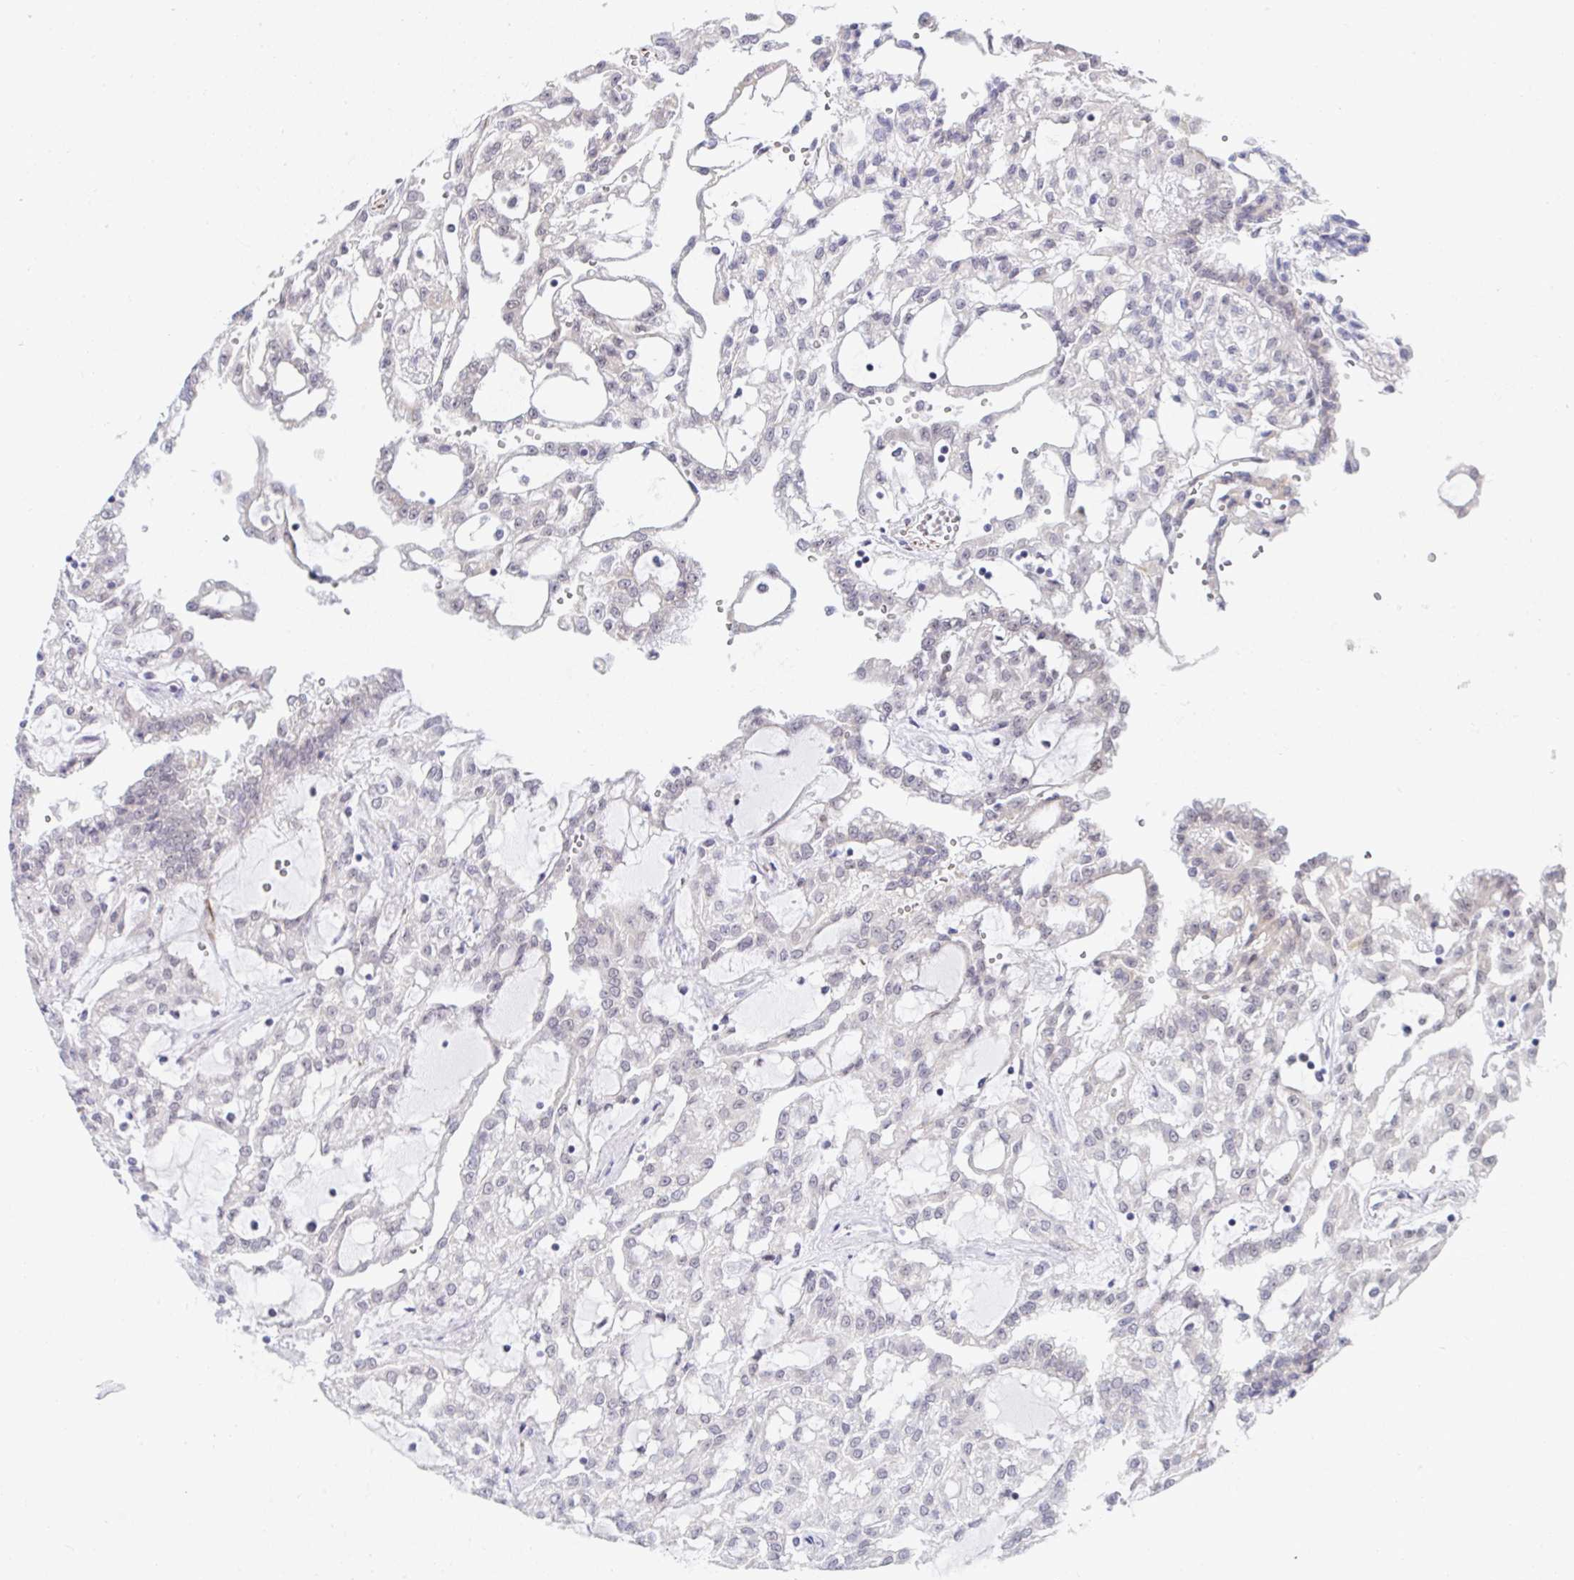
{"staining": {"intensity": "negative", "quantity": "none", "location": "none"}, "tissue": "renal cancer", "cell_type": "Tumor cells", "image_type": "cancer", "snomed": [{"axis": "morphology", "description": "Adenocarcinoma, NOS"}, {"axis": "topography", "description": "Kidney"}], "caption": "Tumor cells are negative for protein expression in human renal cancer (adenocarcinoma). Nuclei are stained in blue.", "gene": "GINS2", "patient": {"sex": "male", "age": 63}}